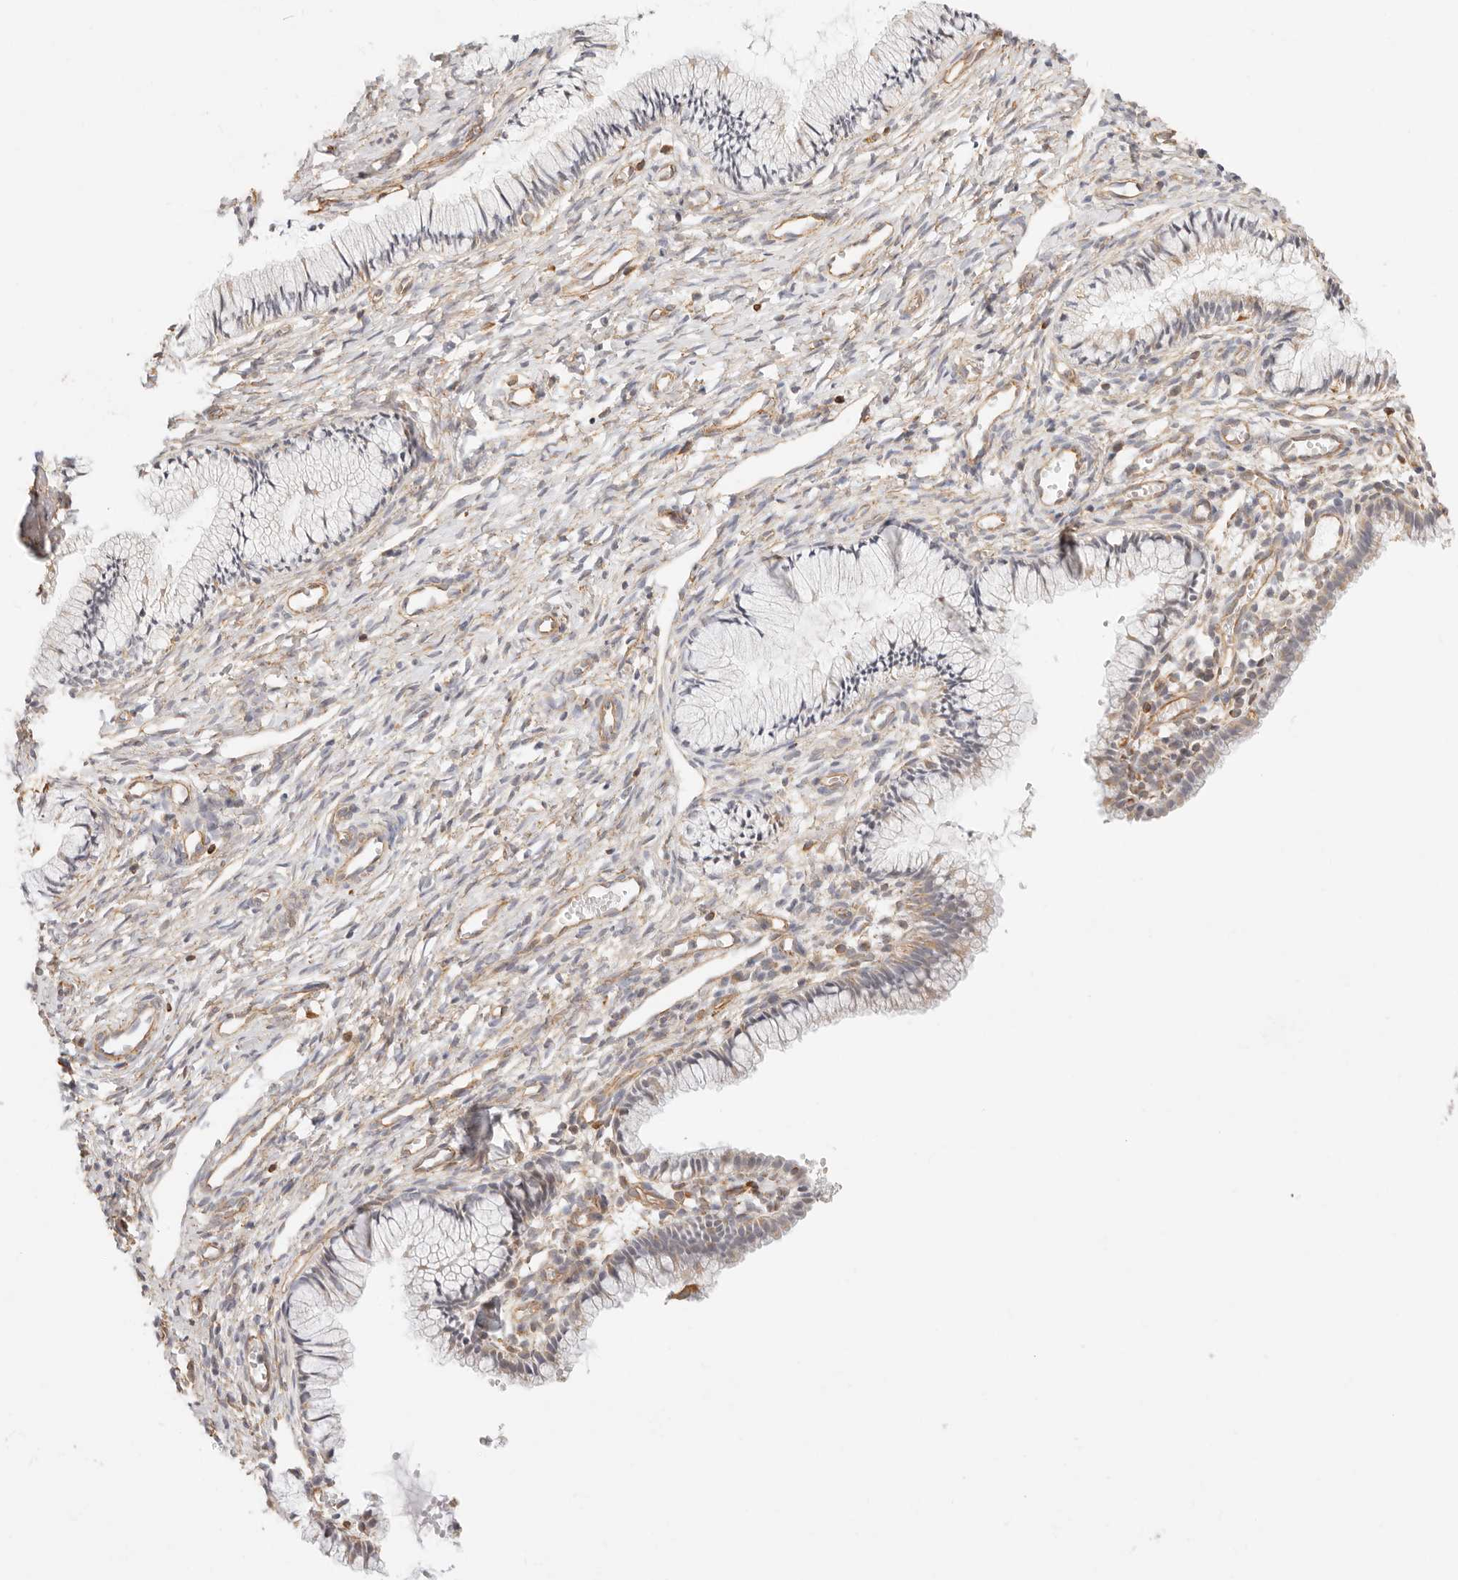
{"staining": {"intensity": "weak", "quantity": "<25%", "location": "cytoplasmic/membranous"}, "tissue": "cervix", "cell_type": "Glandular cells", "image_type": "normal", "snomed": [{"axis": "morphology", "description": "Normal tissue, NOS"}, {"axis": "topography", "description": "Cervix"}], "caption": "Glandular cells are negative for brown protein staining in benign cervix. The staining is performed using DAB (3,3'-diaminobenzidine) brown chromogen with nuclei counter-stained in using hematoxylin.", "gene": "ZC3H11A", "patient": {"sex": "female", "age": 27}}